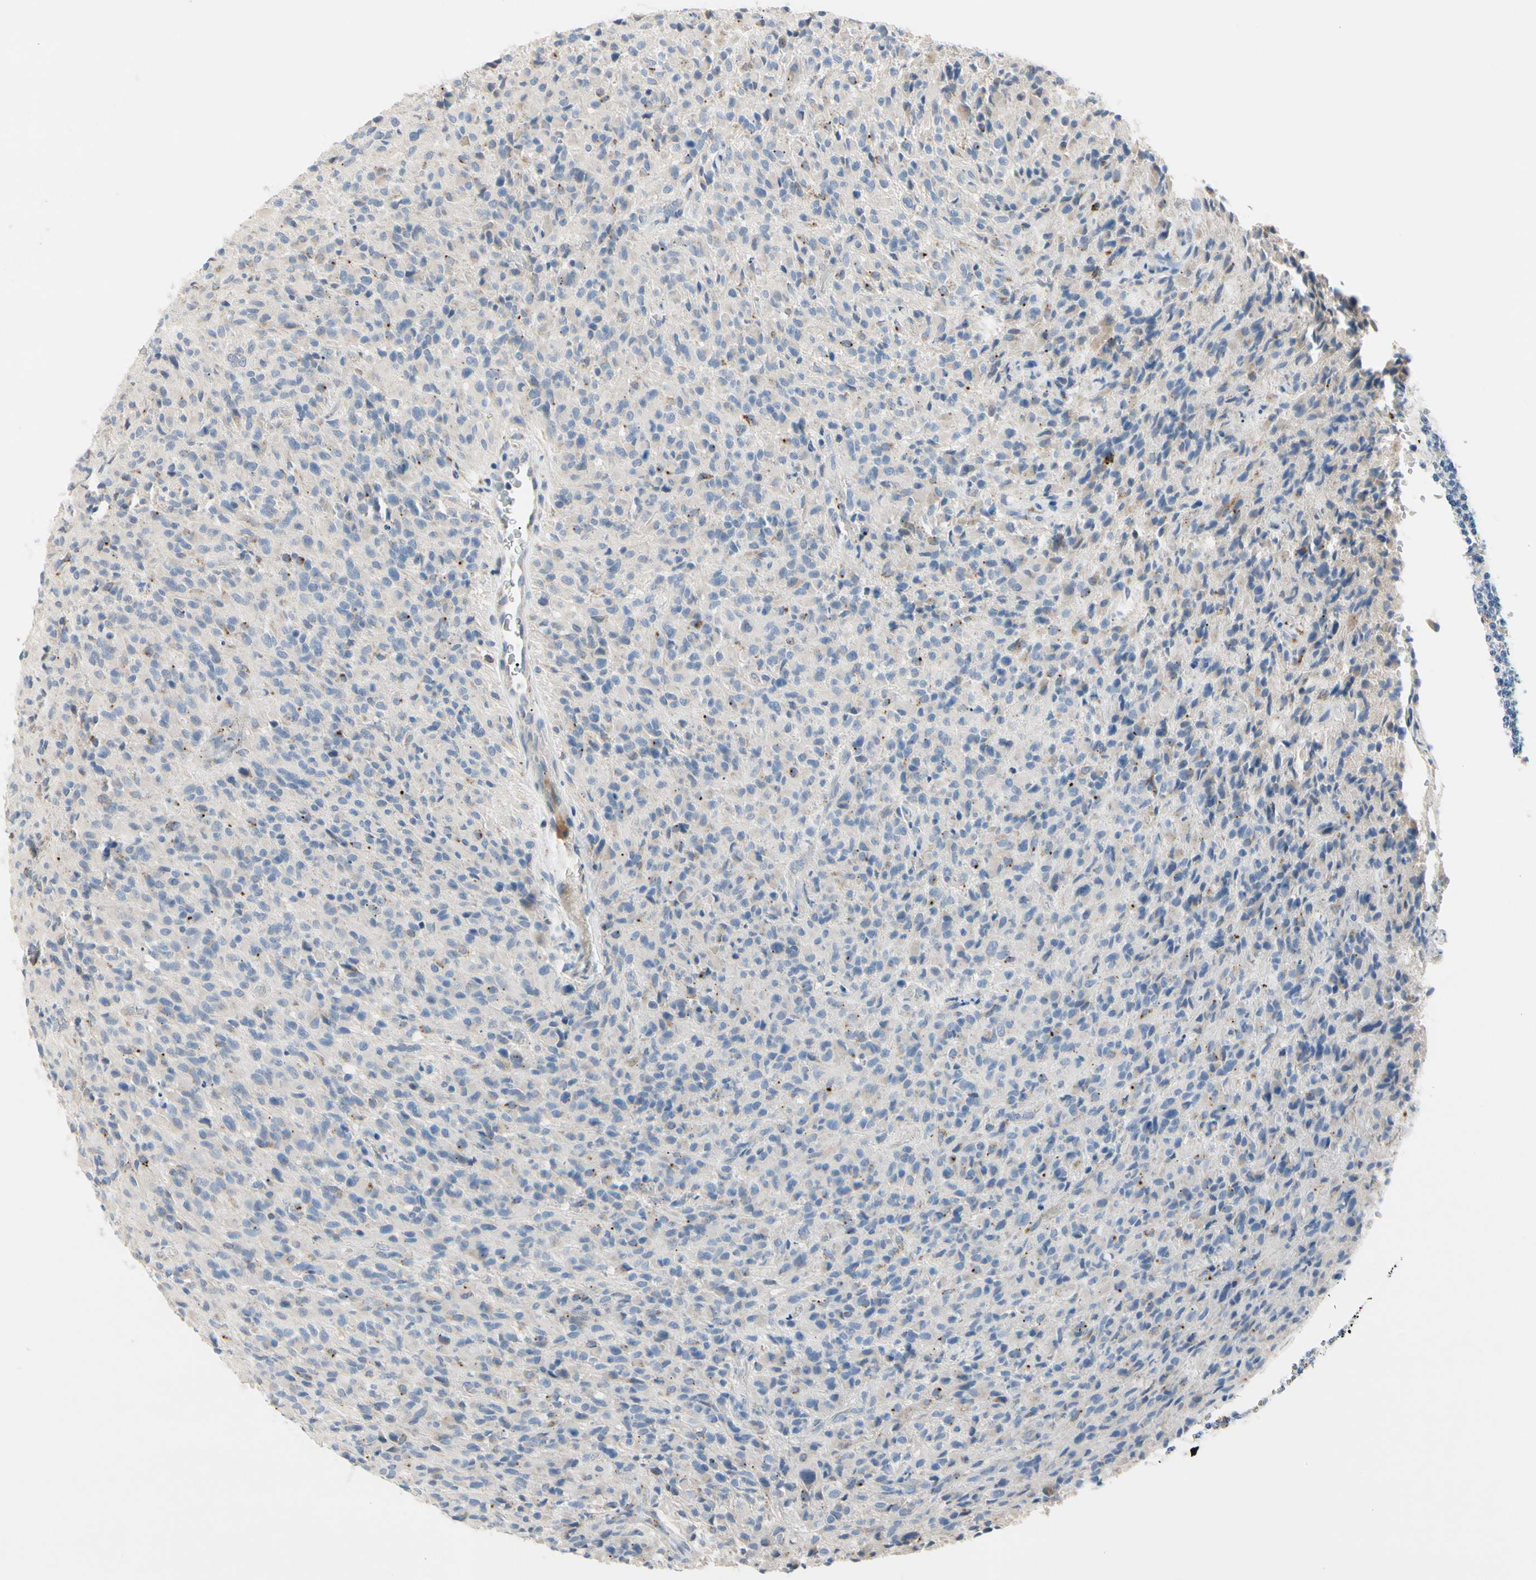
{"staining": {"intensity": "weak", "quantity": "25%-75%", "location": "cytoplasmic/membranous"}, "tissue": "glioma", "cell_type": "Tumor cells", "image_type": "cancer", "snomed": [{"axis": "morphology", "description": "Glioma, malignant, High grade"}, {"axis": "topography", "description": "Brain"}], "caption": "A high-resolution photomicrograph shows immunohistochemistry (IHC) staining of high-grade glioma (malignant), which exhibits weak cytoplasmic/membranous expression in about 25%-75% of tumor cells.", "gene": "RETSAT", "patient": {"sex": "male", "age": 71}}